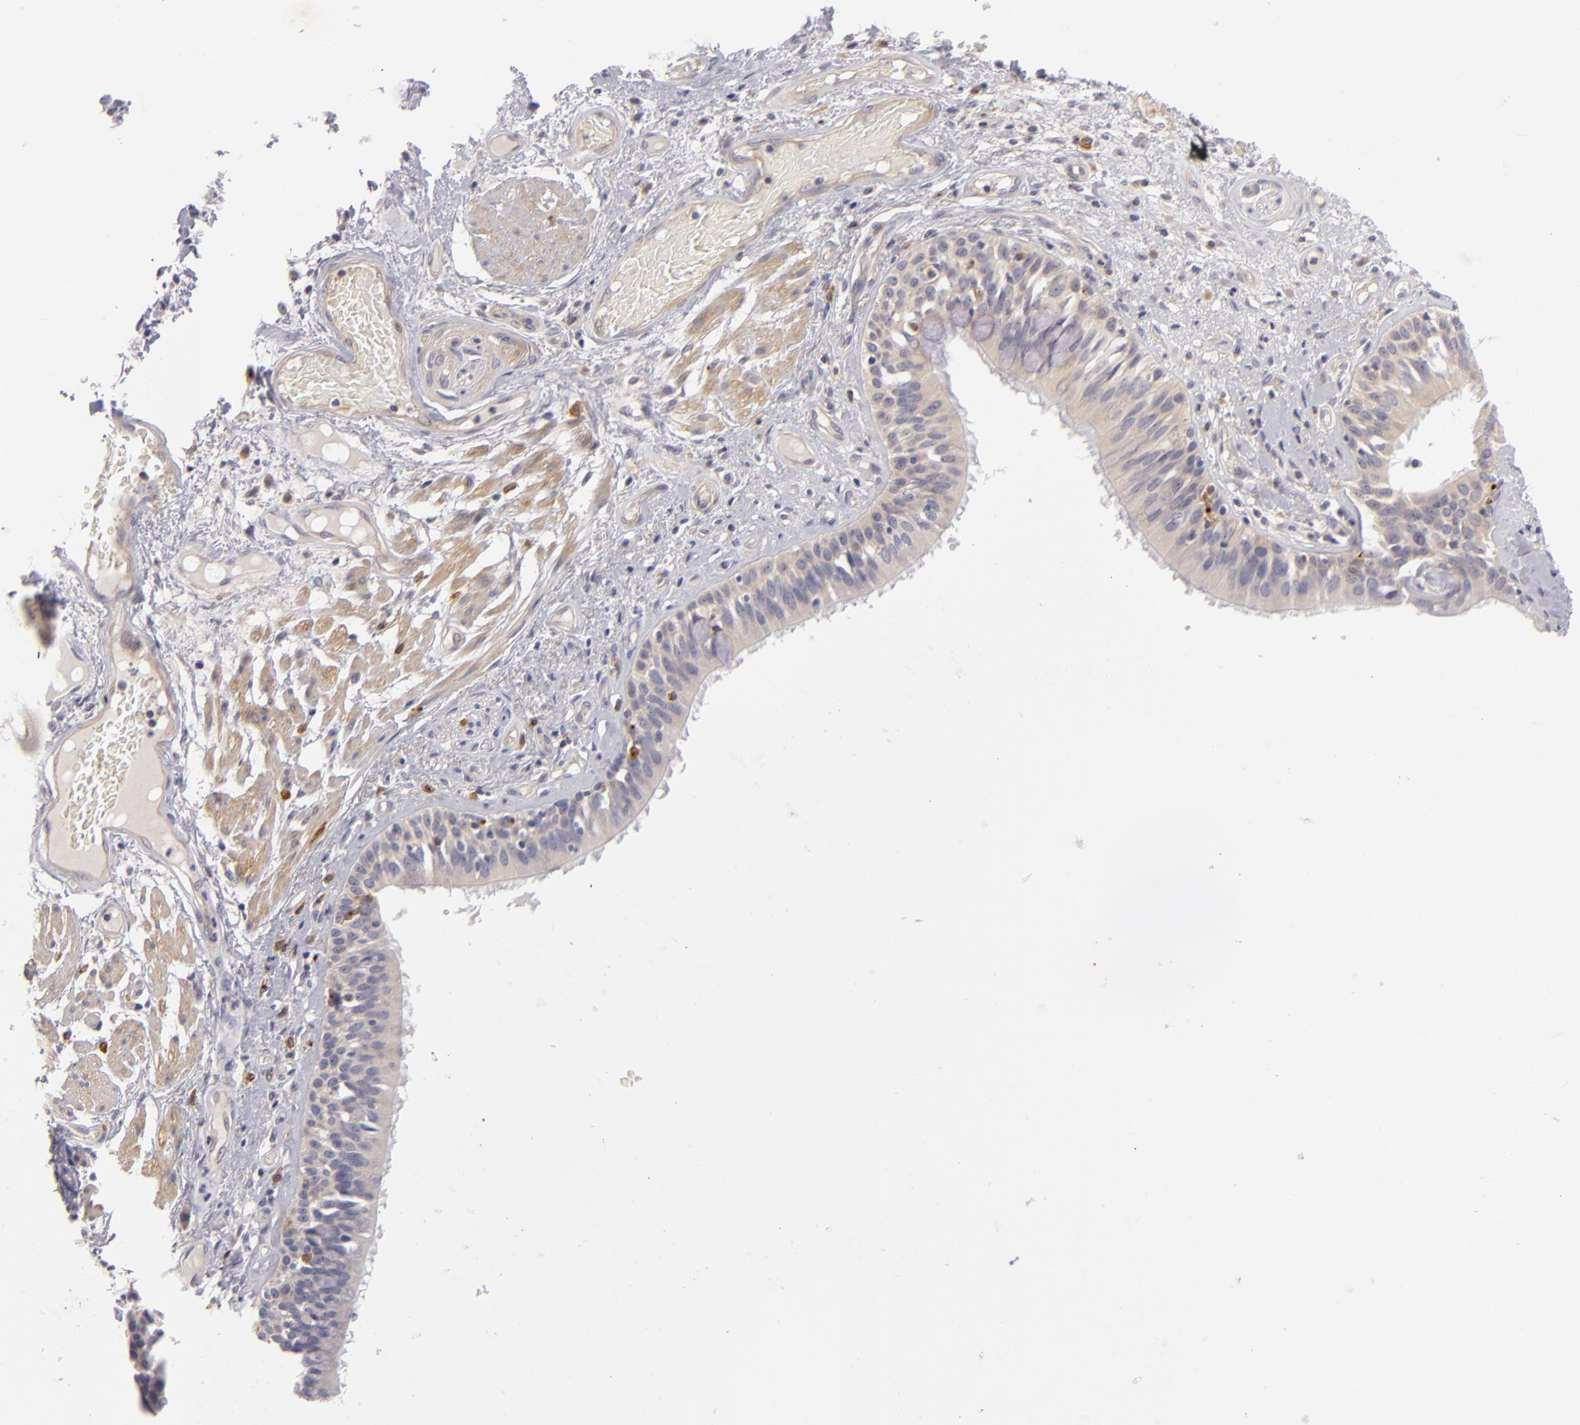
{"staining": {"intensity": "negative", "quantity": "none", "location": "none"}, "tissue": "bronchus", "cell_type": "Respiratory epithelial cells", "image_type": "normal", "snomed": [{"axis": "morphology", "description": "Normal tissue, NOS"}, {"axis": "morphology", "description": "Squamous cell carcinoma, NOS"}, {"axis": "topography", "description": "Bronchus"}, {"axis": "topography", "description": "Lung"}], "caption": "Micrograph shows no protein positivity in respiratory epithelial cells of benign bronchus.", "gene": "CD83", "patient": {"sex": "female", "age": 47}}